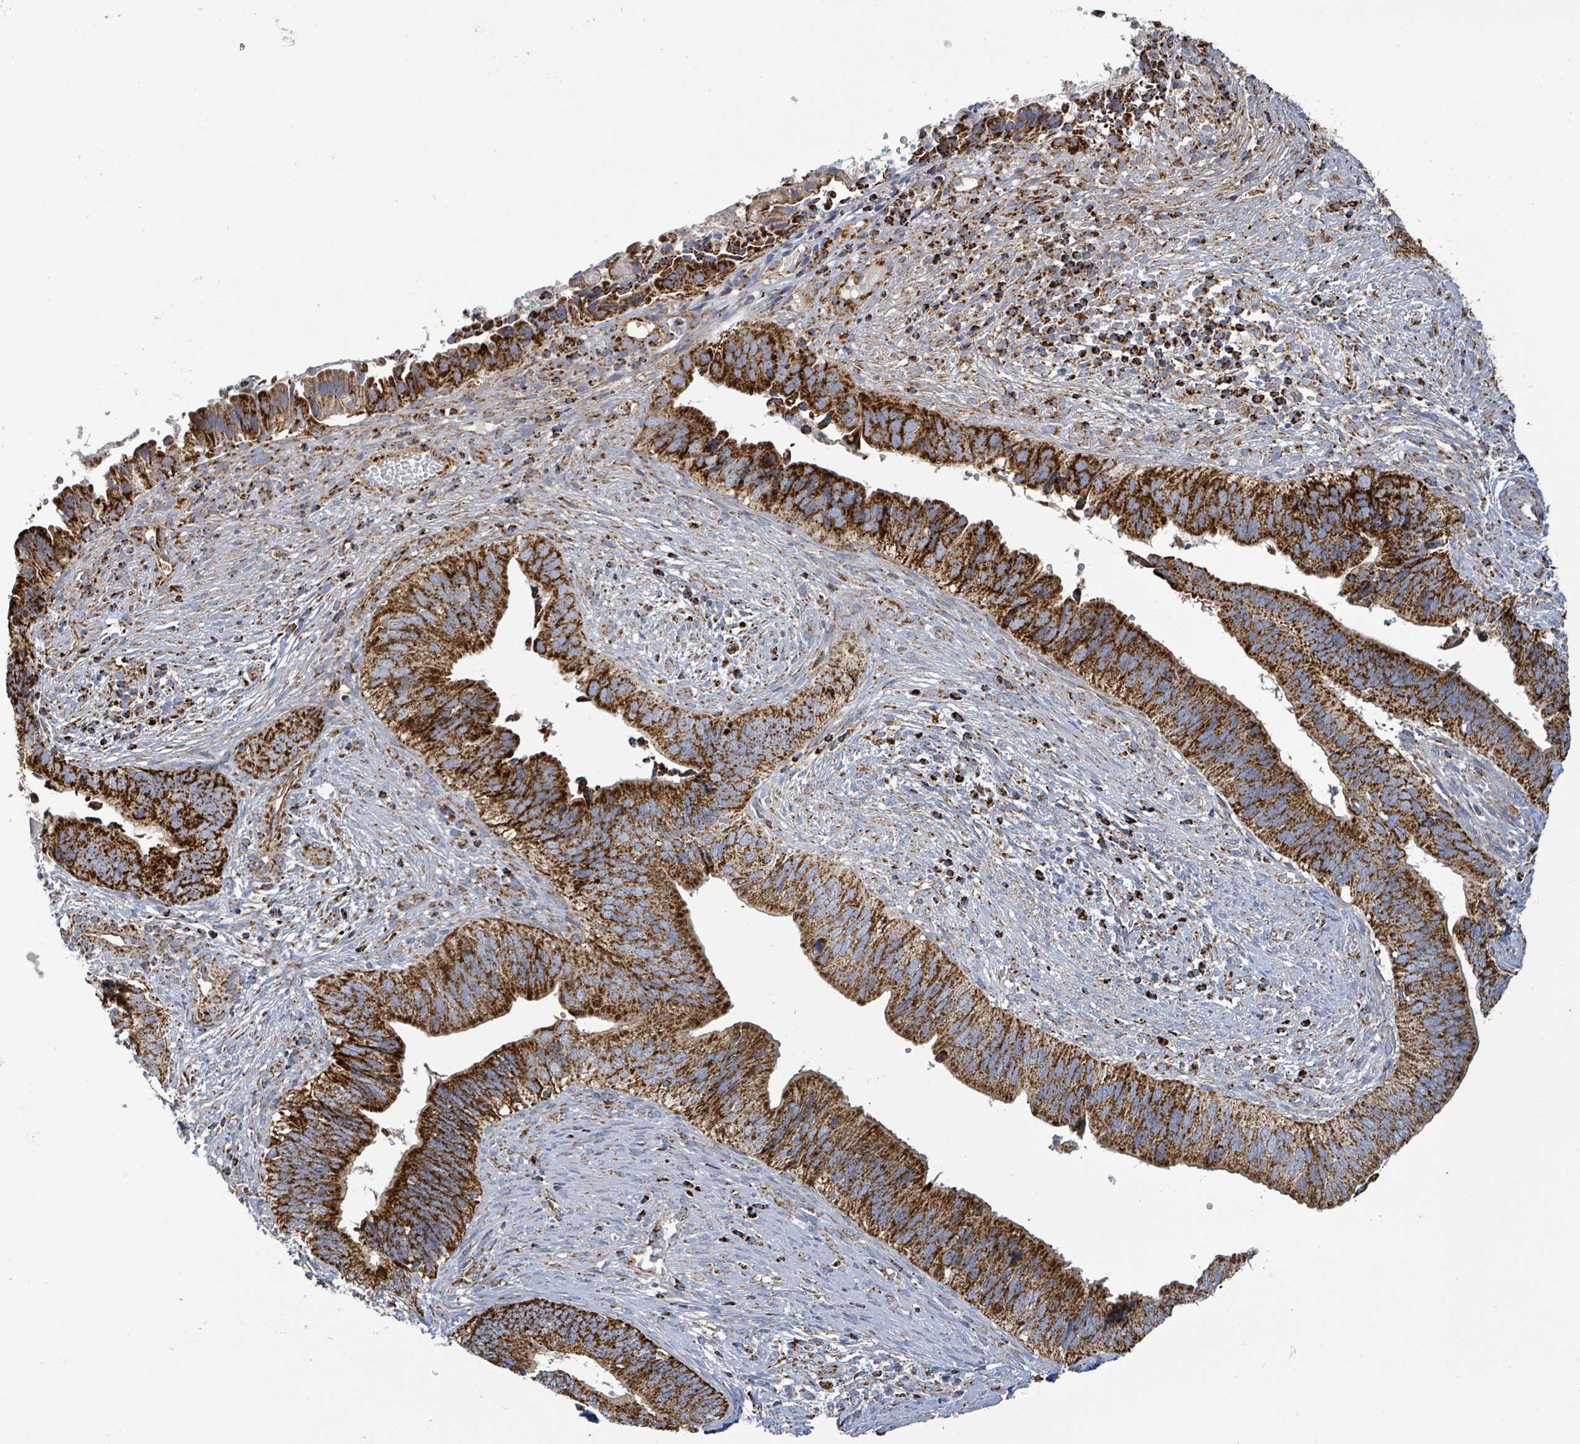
{"staining": {"intensity": "strong", "quantity": ">75%", "location": "cytoplasmic/membranous"}, "tissue": "cervical cancer", "cell_type": "Tumor cells", "image_type": "cancer", "snomed": [{"axis": "morphology", "description": "Adenocarcinoma, NOS"}, {"axis": "topography", "description": "Cervix"}], "caption": "Protein expression analysis of human cervical cancer reveals strong cytoplasmic/membranous positivity in approximately >75% of tumor cells. (Stains: DAB in brown, nuclei in blue, Microscopy: brightfield microscopy at high magnification).", "gene": "SUCLG2", "patient": {"sex": "female", "age": 42}}